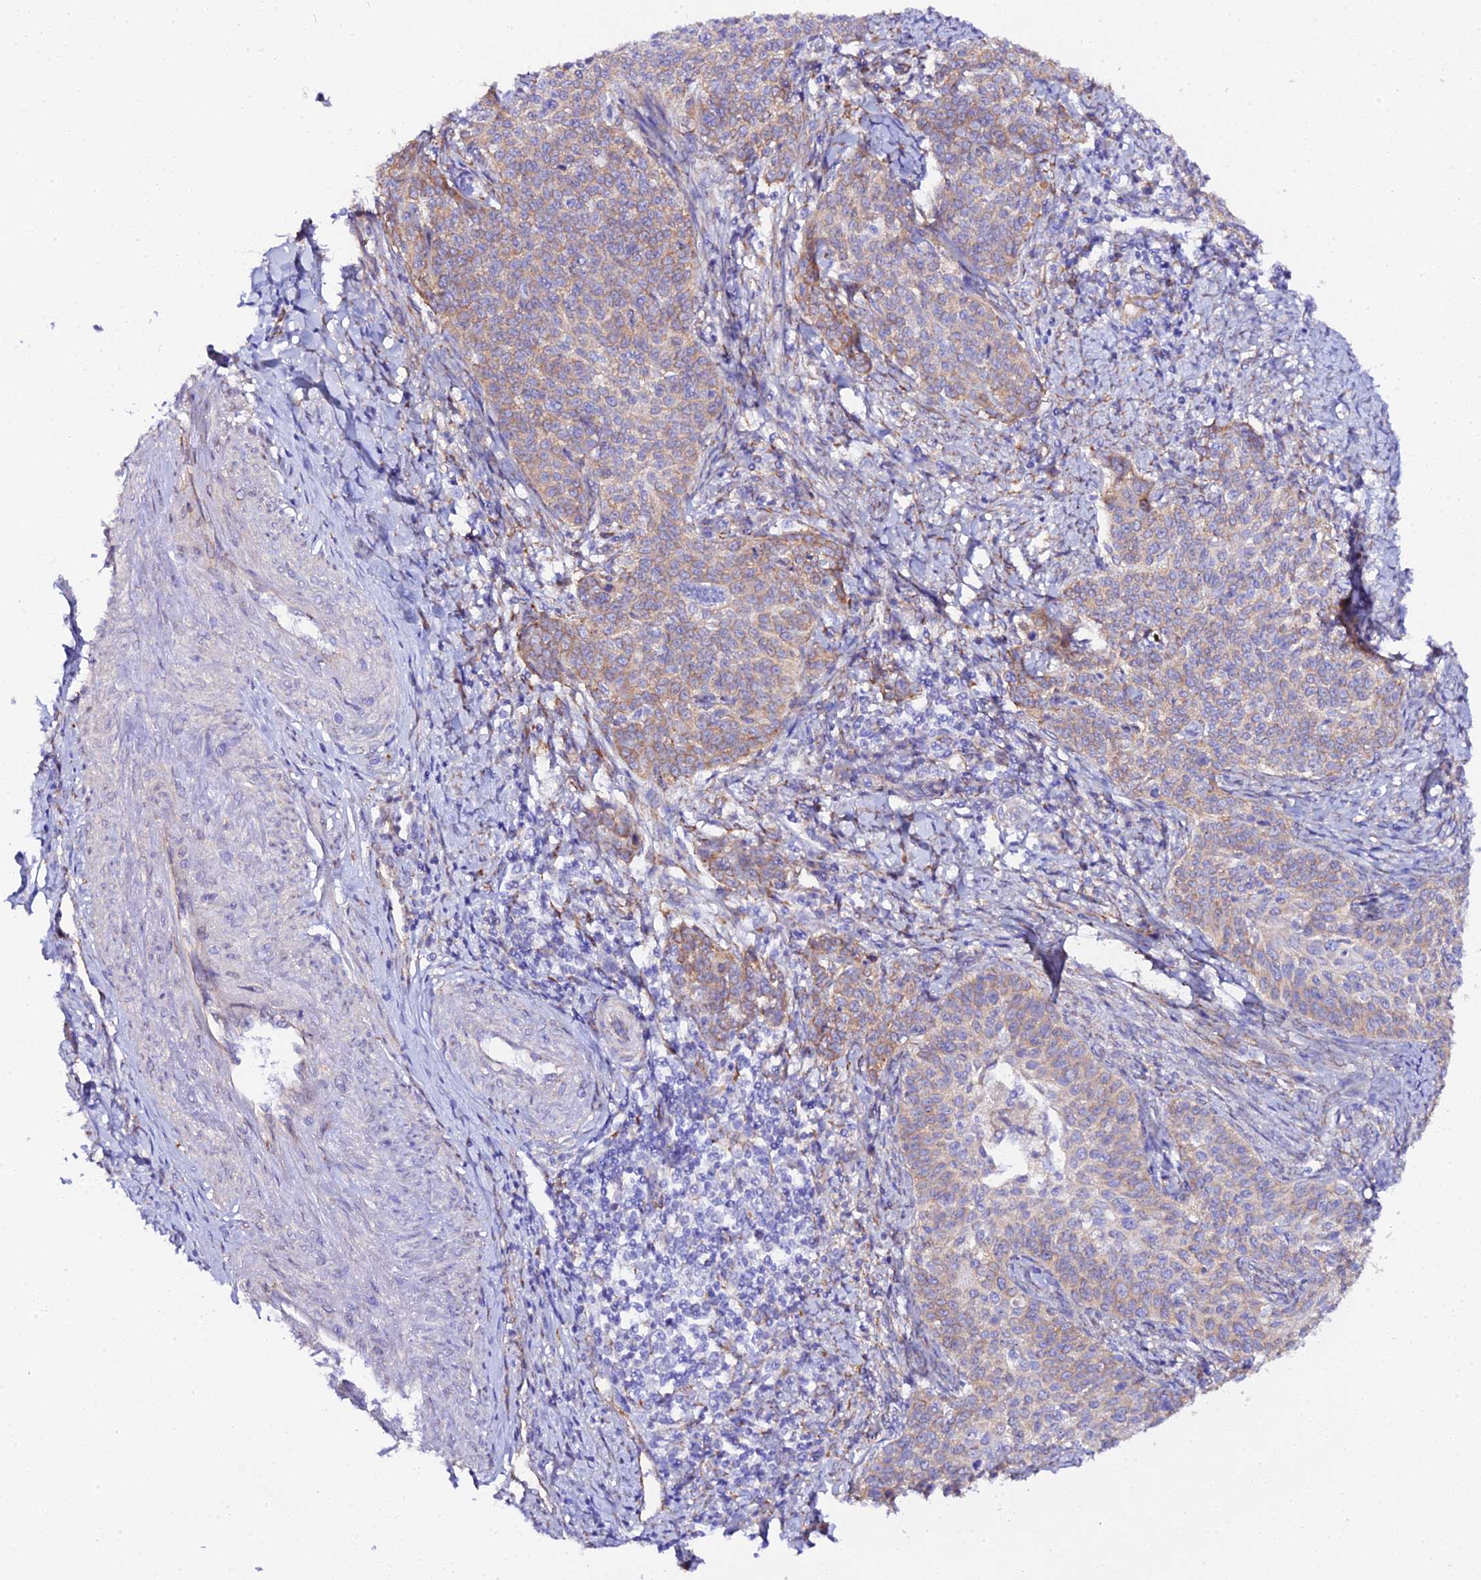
{"staining": {"intensity": "moderate", "quantity": ">75%", "location": "cytoplasmic/membranous"}, "tissue": "cervical cancer", "cell_type": "Tumor cells", "image_type": "cancer", "snomed": [{"axis": "morphology", "description": "Squamous cell carcinoma, NOS"}, {"axis": "topography", "description": "Cervix"}], "caption": "Protein analysis of cervical squamous cell carcinoma tissue demonstrates moderate cytoplasmic/membranous expression in approximately >75% of tumor cells.", "gene": "CFAP45", "patient": {"sex": "female", "age": 39}}